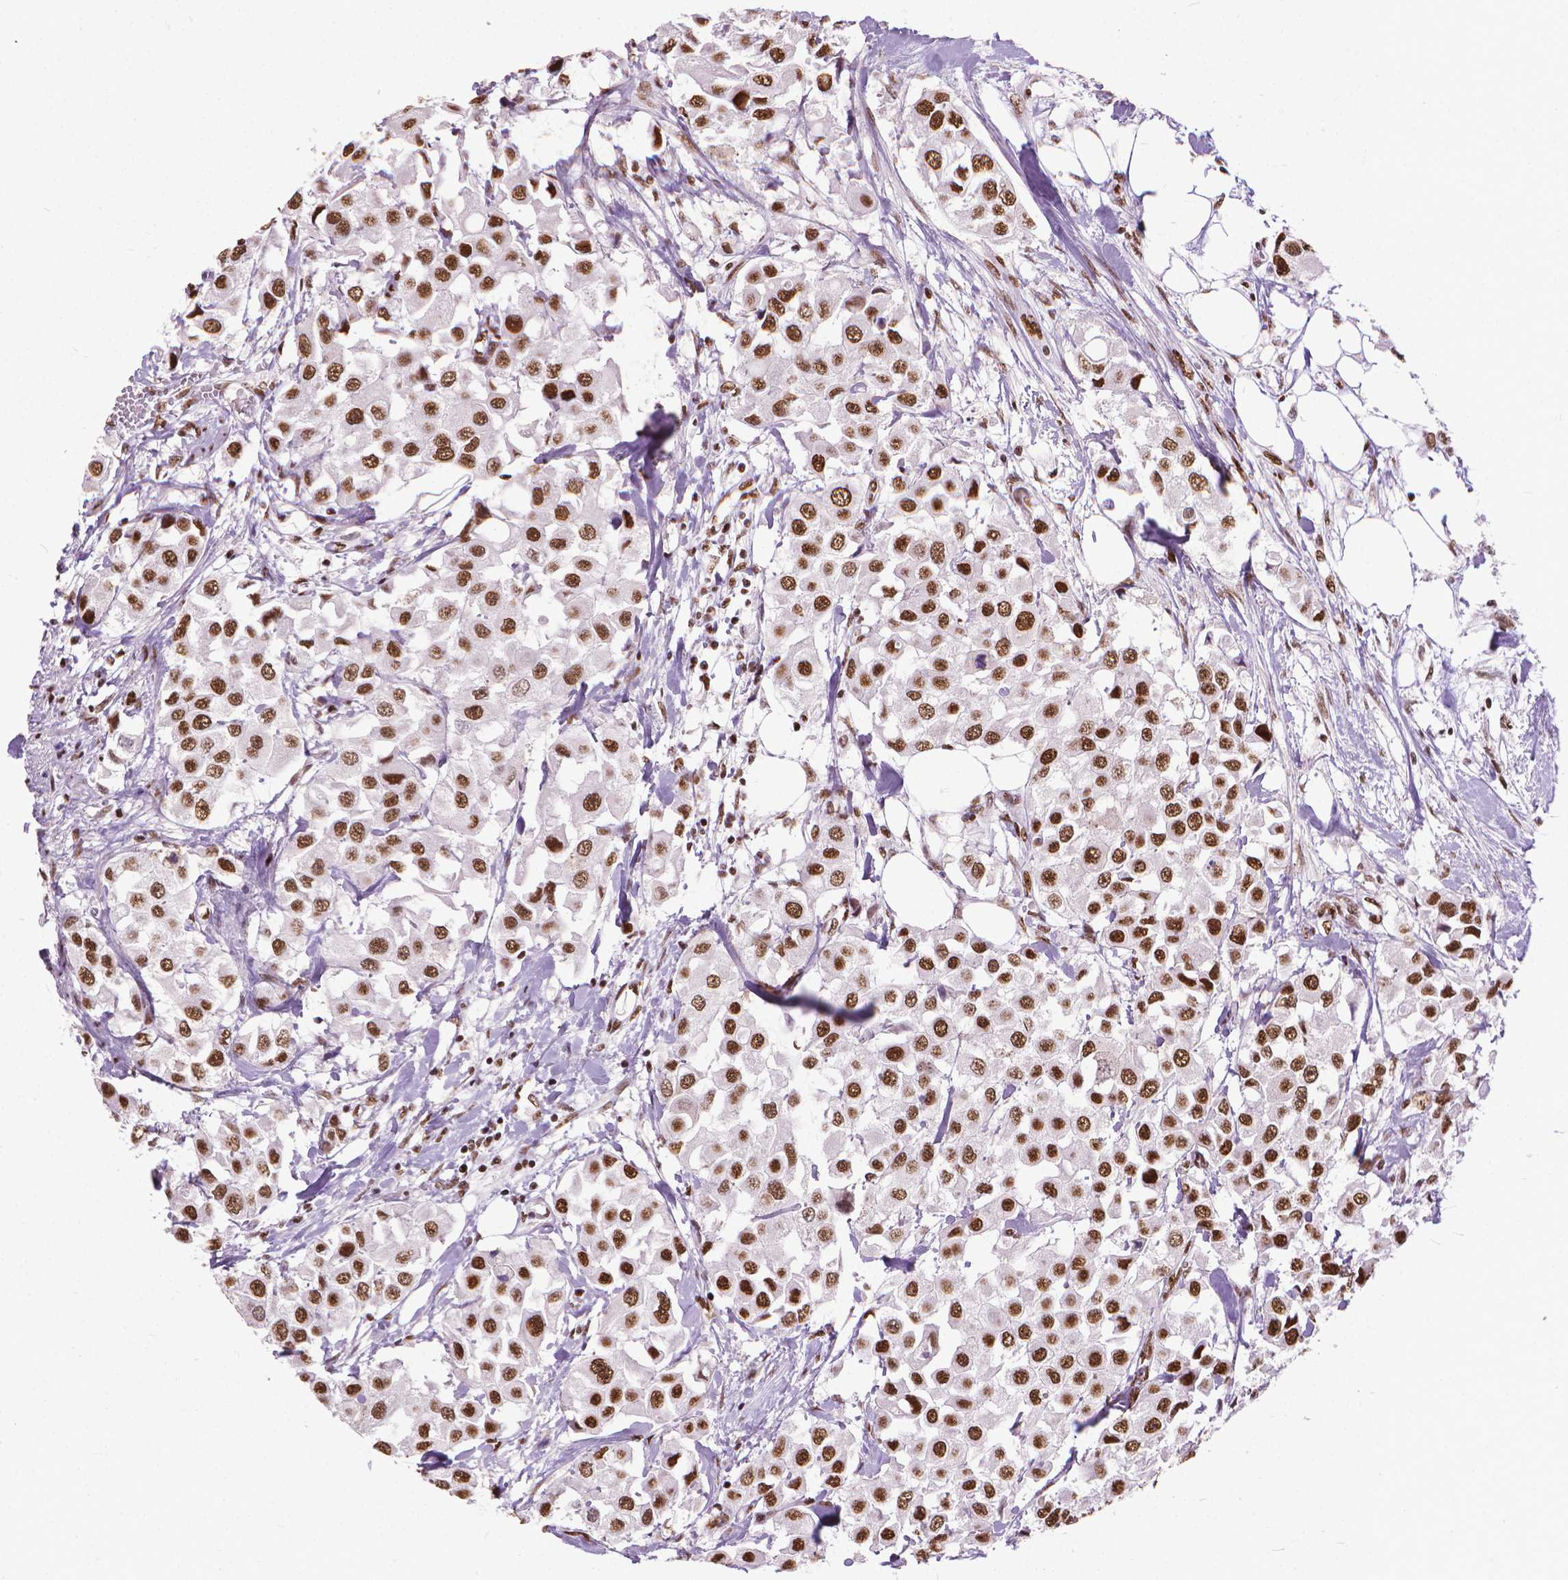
{"staining": {"intensity": "strong", "quantity": ">75%", "location": "nuclear"}, "tissue": "urothelial cancer", "cell_type": "Tumor cells", "image_type": "cancer", "snomed": [{"axis": "morphology", "description": "Urothelial carcinoma, High grade"}, {"axis": "topography", "description": "Urinary bladder"}], "caption": "Approximately >75% of tumor cells in urothelial carcinoma (high-grade) display strong nuclear protein positivity as visualized by brown immunohistochemical staining.", "gene": "AKAP8", "patient": {"sex": "female", "age": 64}}